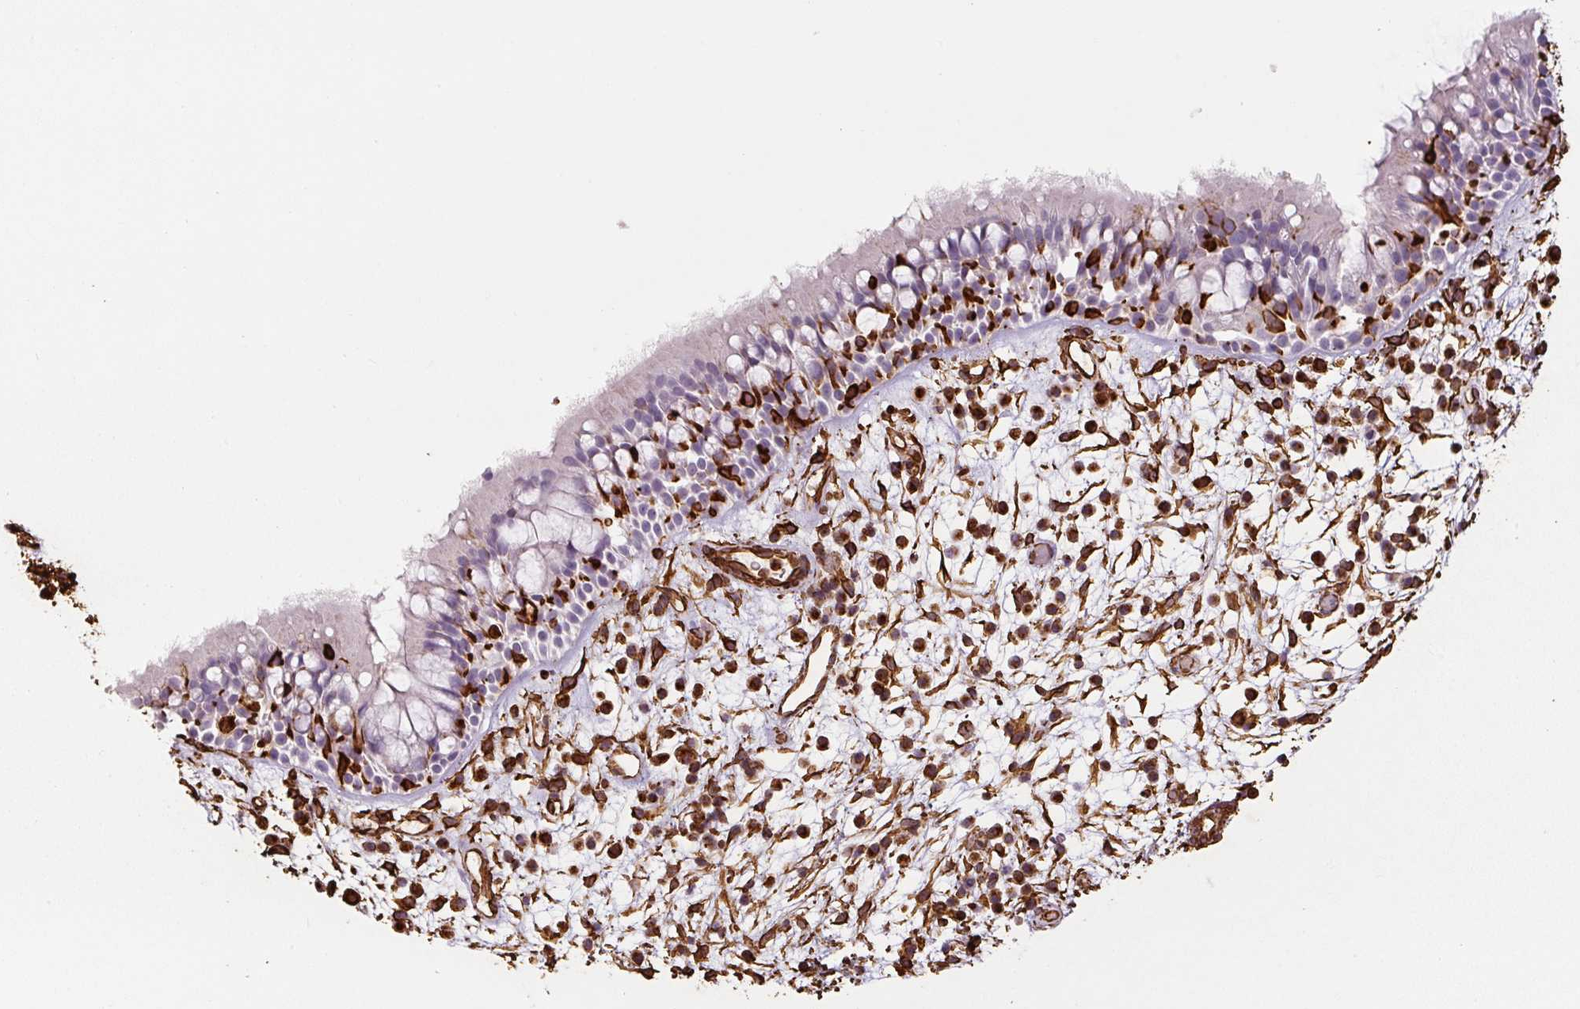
{"staining": {"intensity": "moderate", "quantity": "<25%", "location": "cytoplasmic/membranous"}, "tissue": "nasopharynx", "cell_type": "Respiratory epithelial cells", "image_type": "normal", "snomed": [{"axis": "morphology", "description": "Normal tissue, NOS"}, {"axis": "morphology", "description": "Inflammation, NOS"}, {"axis": "topography", "description": "Nasopharynx"}], "caption": "Immunohistochemistry (IHC) staining of benign nasopharynx, which demonstrates low levels of moderate cytoplasmic/membranous expression in approximately <25% of respiratory epithelial cells indicating moderate cytoplasmic/membranous protein expression. The staining was performed using DAB (brown) for protein detection and nuclei were counterstained in hematoxylin (blue).", "gene": "VIM", "patient": {"sex": "male", "age": 54}}